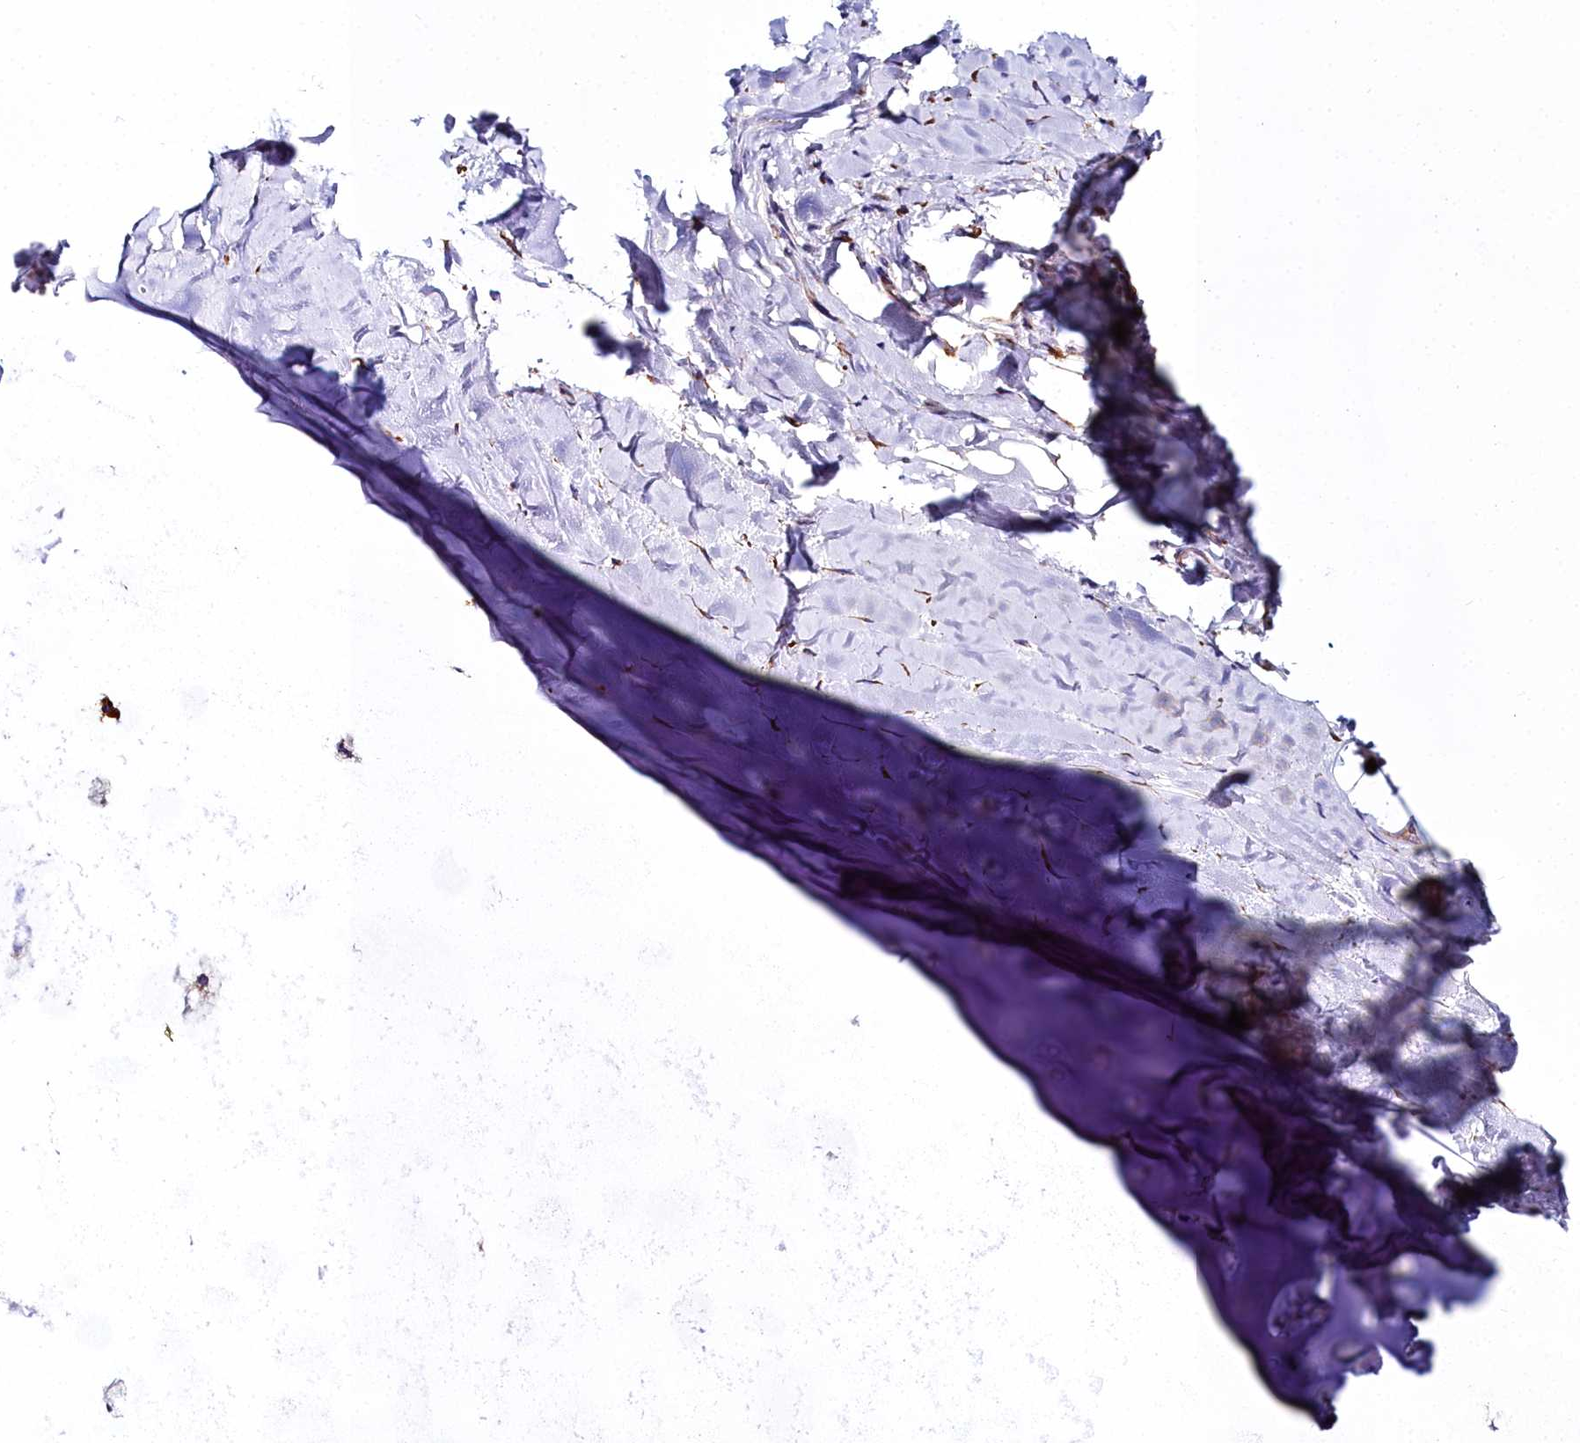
{"staining": {"intensity": "weak", "quantity": "25%-75%", "location": "nuclear"}, "tissue": "adipose tissue", "cell_type": "Adipocytes", "image_type": "normal", "snomed": [{"axis": "morphology", "description": "Normal tissue, NOS"}, {"axis": "topography", "description": "Lymph node"}, {"axis": "topography", "description": "Cartilage tissue"}, {"axis": "topography", "description": "Bronchus"}], "caption": "A brown stain shows weak nuclear expression of a protein in adipocytes of unremarkable adipose tissue.", "gene": "TXNDC5", "patient": {"sex": "male", "age": 63}}